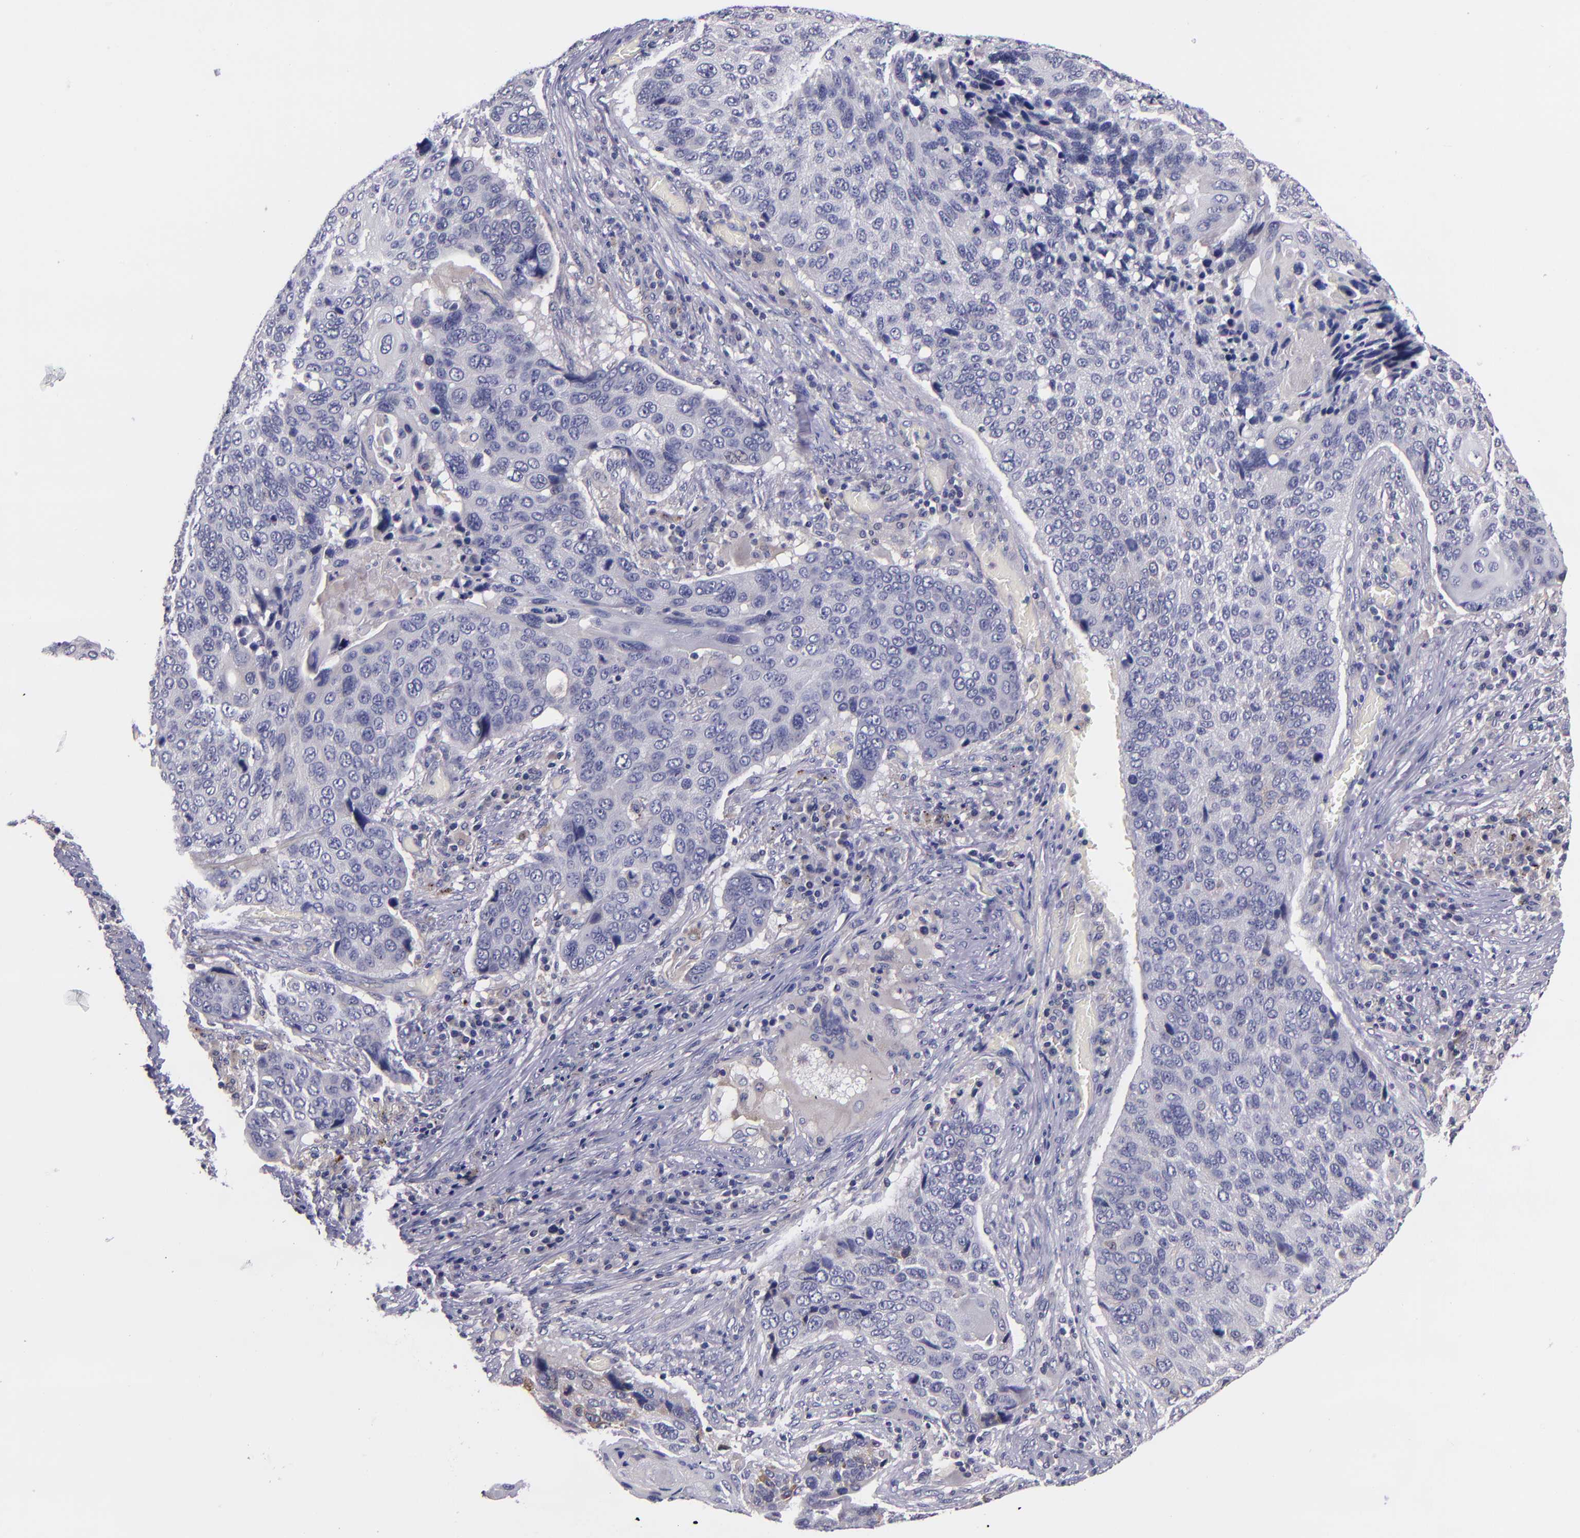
{"staining": {"intensity": "negative", "quantity": "none", "location": "none"}, "tissue": "lung cancer", "cell_type": "Tumor cells", "image_type": "cancer", "snomed": [{"axis": "morphology", "description": "Squamous cell carcinoma, NOS"}, {"axis": "topography", "description": "Lung"}], "caption": "Immunohistochemistry (IHC) image of lung cancer stained for a protein (brown), which reveals no staining in tumor cells.", "gene": "RBP4", "patient": {"sex": "male", "age": 68}}